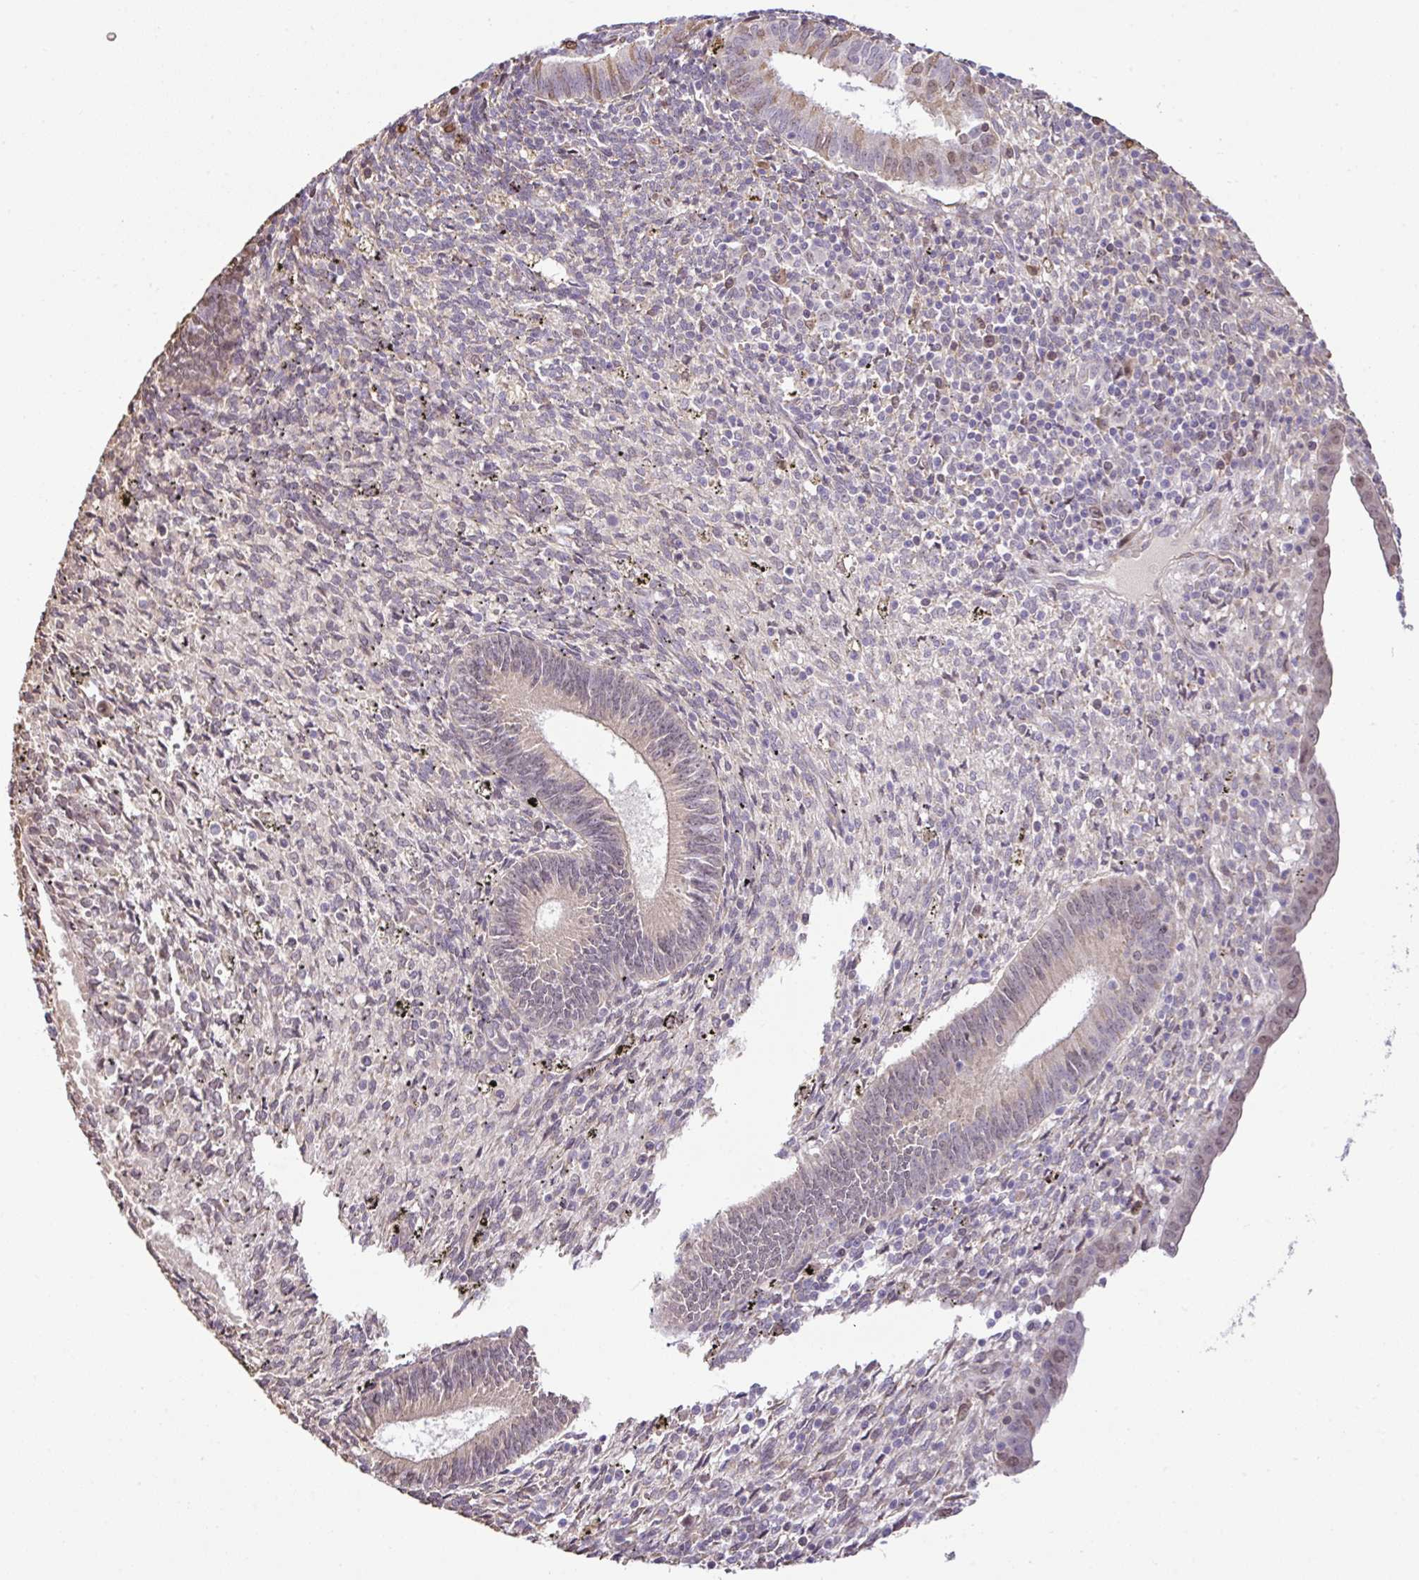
{"staining": {"intensity": "weak", "quantity": "<25%", "location": "nuclear"}, "tissue": "endometrium", "cell_type": "Cells in endometrial stroma", "image_type": "normal", "snomed": [{"axis": "morphology", "description": "Normal tissue, NOS"}, {"axis": "topography", "description": "Endometrium"}], "caption": "IHC histopathology image of benign endometrium: human endometrium stained with DAB exhibits no significant protein positivity in cells in endometrial stroma.", "gene": "PARP2", "patient": {"sex": "female", "age": 41}}